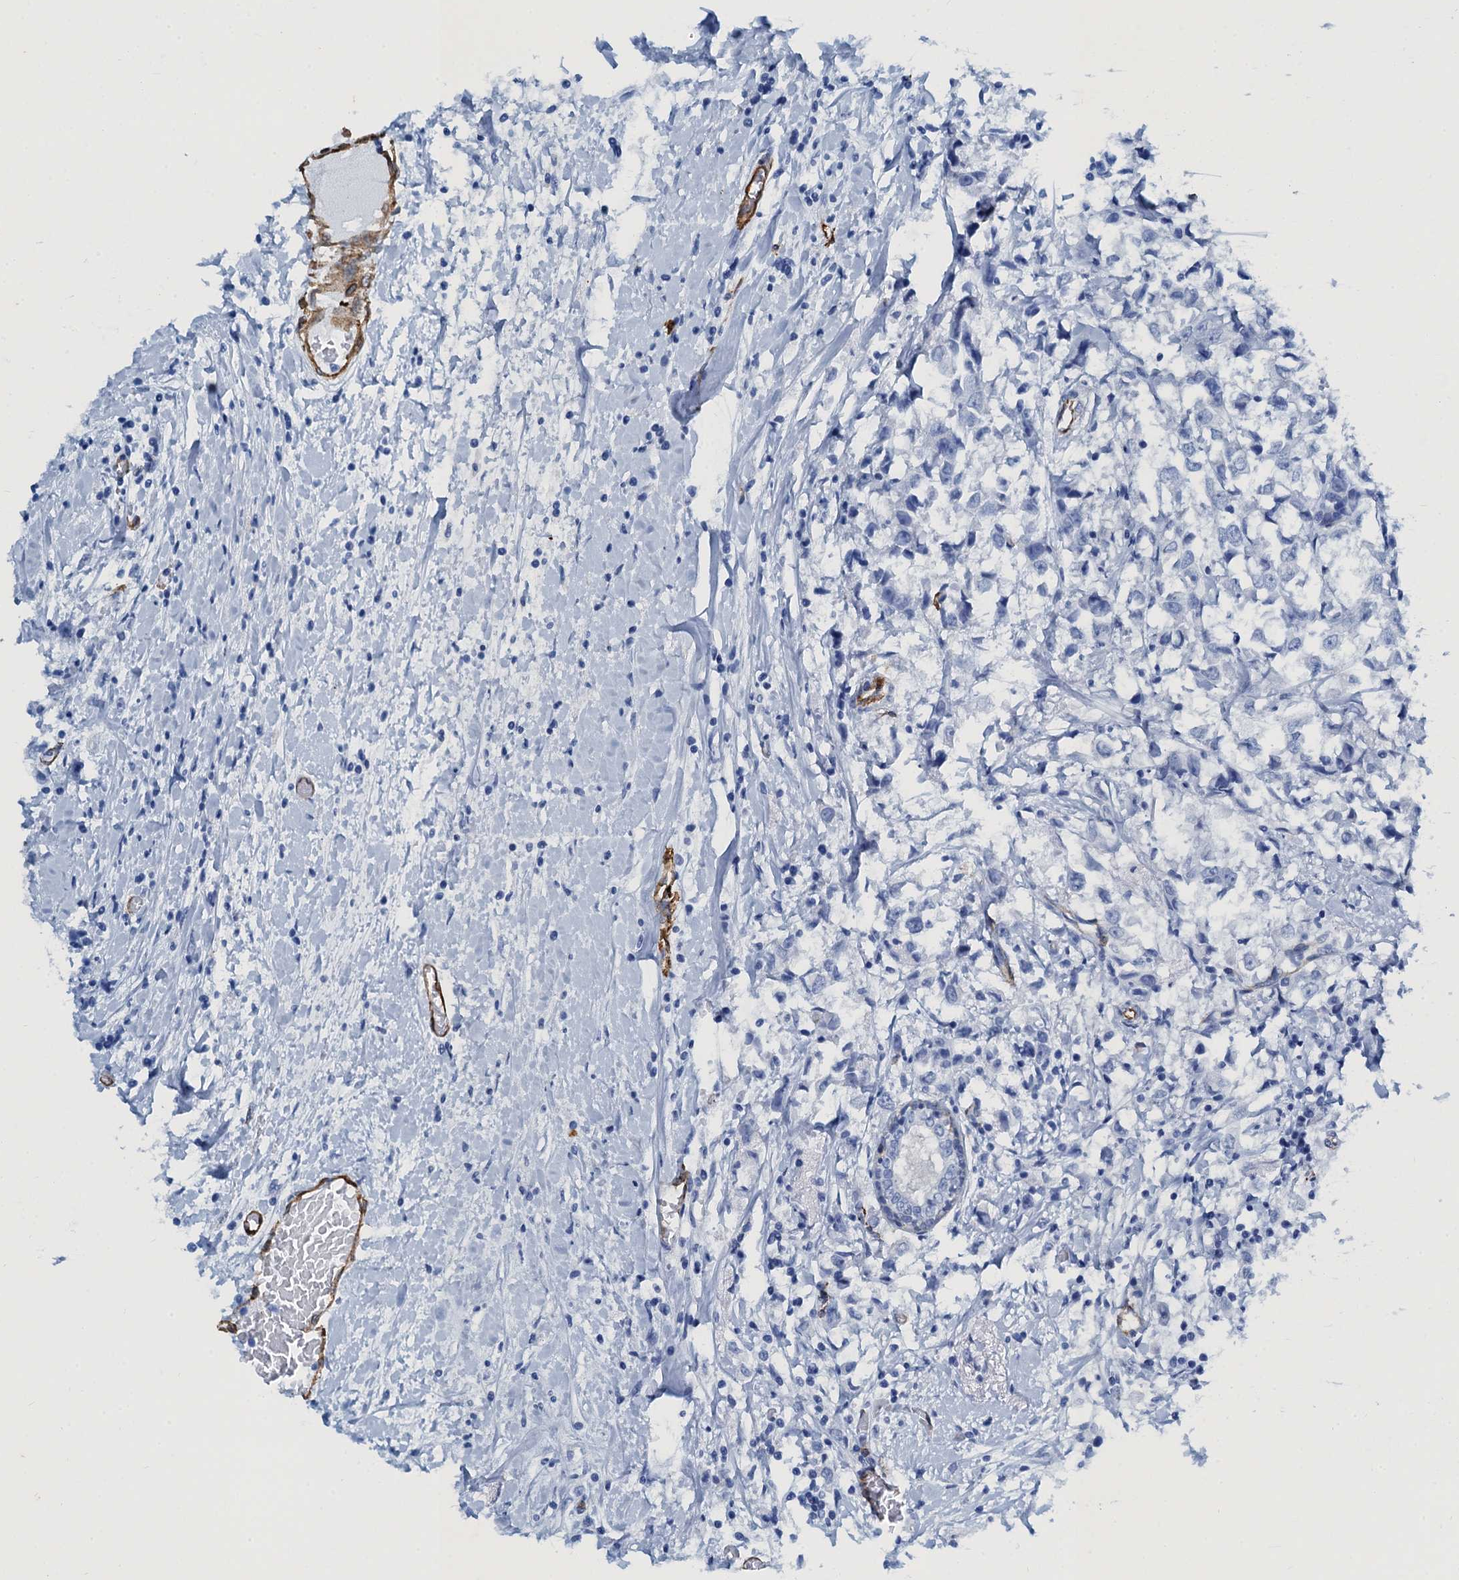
{"staining": {"intensity": "negative", "quantity": "none", "location": "none"}, "tissue": "breast cancer", "cell_type": "Tumor cells", "image_type": "cancer", "snomed": [{"axis": "morphology", "description": "Duct carcinoma"}, {"axis": "topography", "description": "Breast"}], "caption": "The histopathology image reveals no staining of tumor cells in intraductal carcinoma (breast). (Immunohistochemistry, brightfield microscopy, high magnification).", "gene": "CAVIN2", "patient": {"sex": "female", "age": 61}}